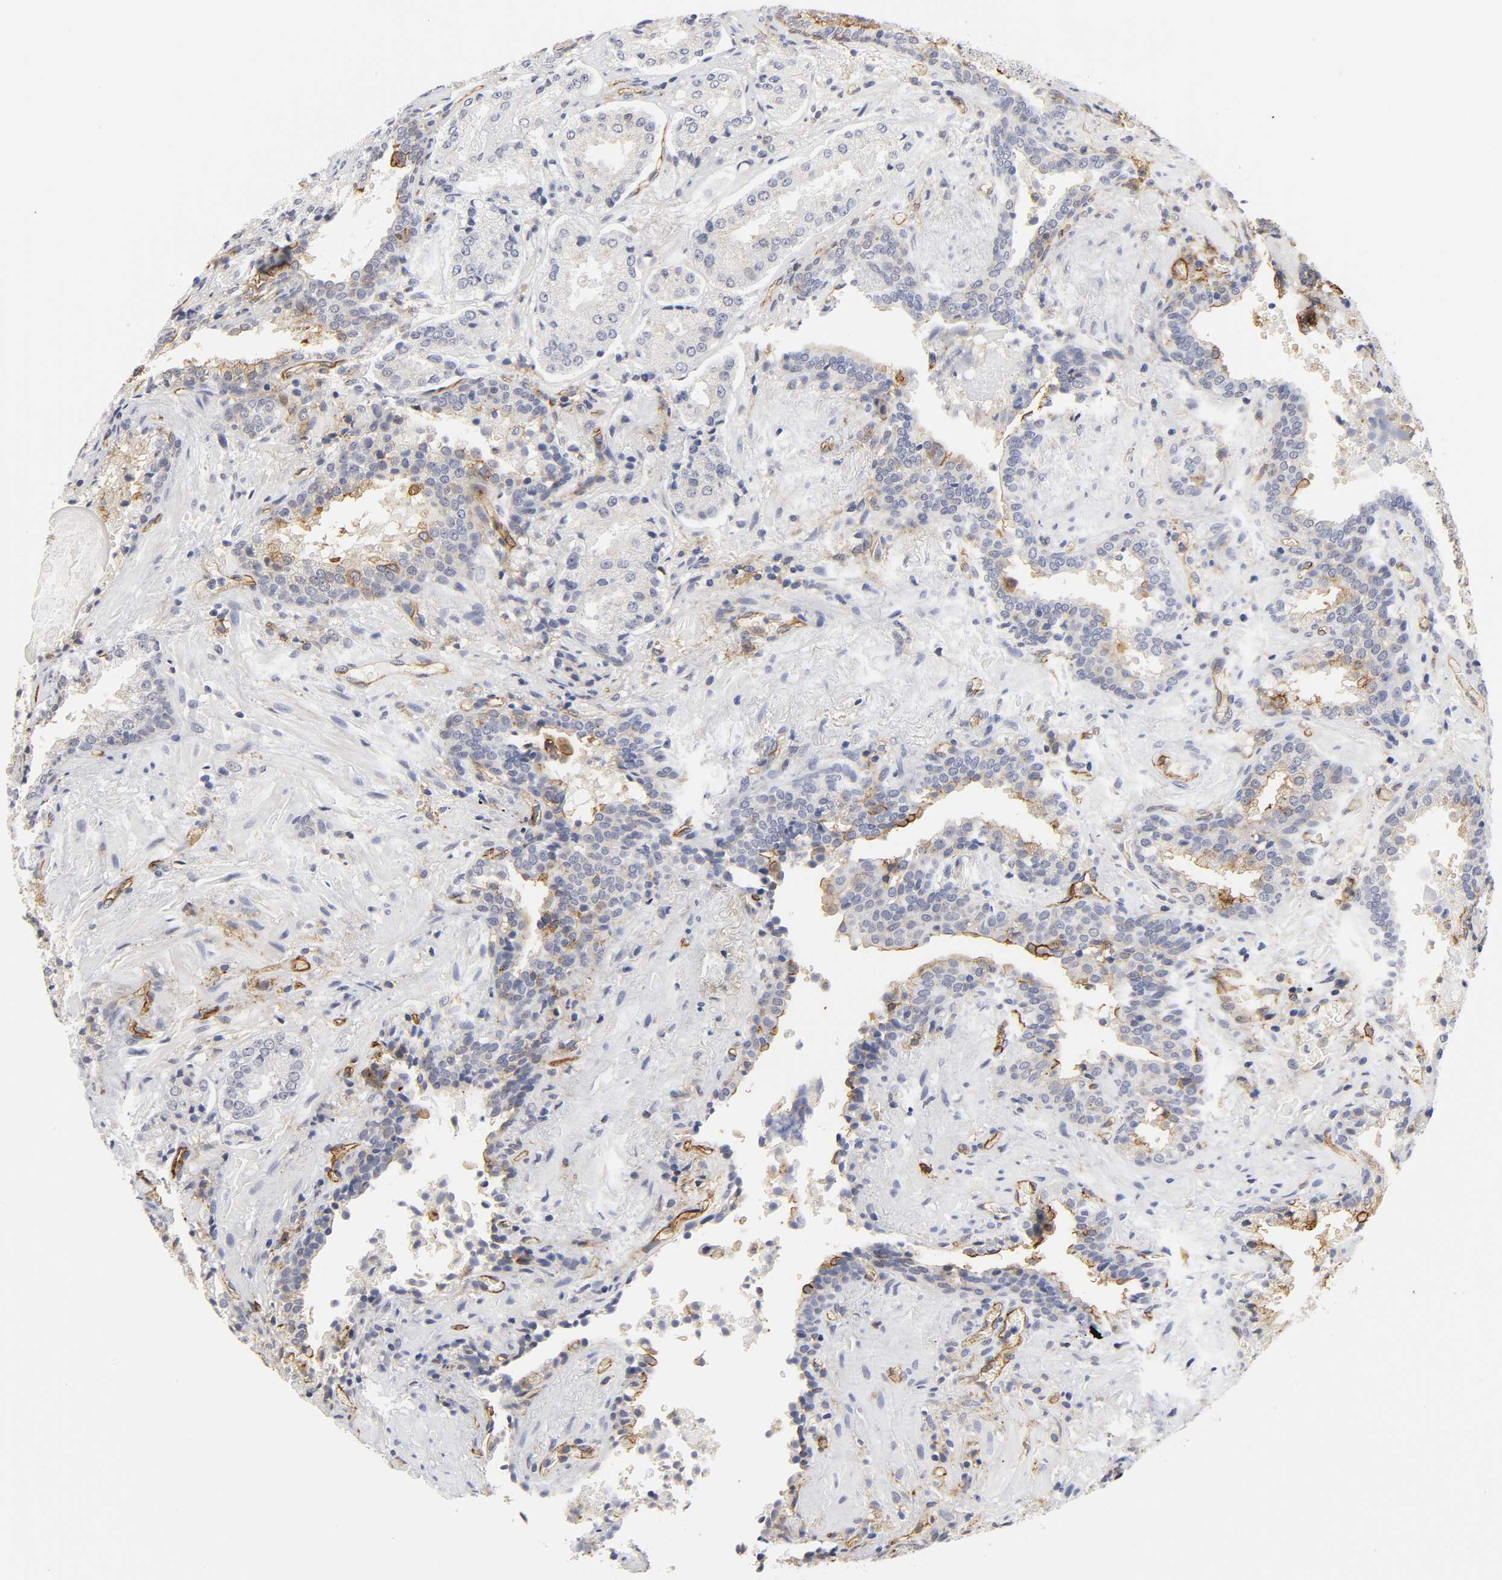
{"staining": {"intensity": "moderate", "quantity": ">75%", "location": "cytoplasmic/membranous"}, "tissue": "prostate cancer", "cell_type": "Tumor cells", "image_type": "cancer", "snomed": [{"axis": "morphology", "description": "Adenocarcinoma, High grade"}, {"axis": "topography", "description": "Prostate"}], "caption": "Protein expression by immunohistochemistry (IHC) shows moderate cytoplasmic/membranous expression in about >75% of tumor cells in prostate cancer. (DAB (3,3'-diaminobenzidine) IHC with brightfield microscopy, high magnification).", "gene": "ICAM1", "patient": {"sex": "male", "age": 58}}